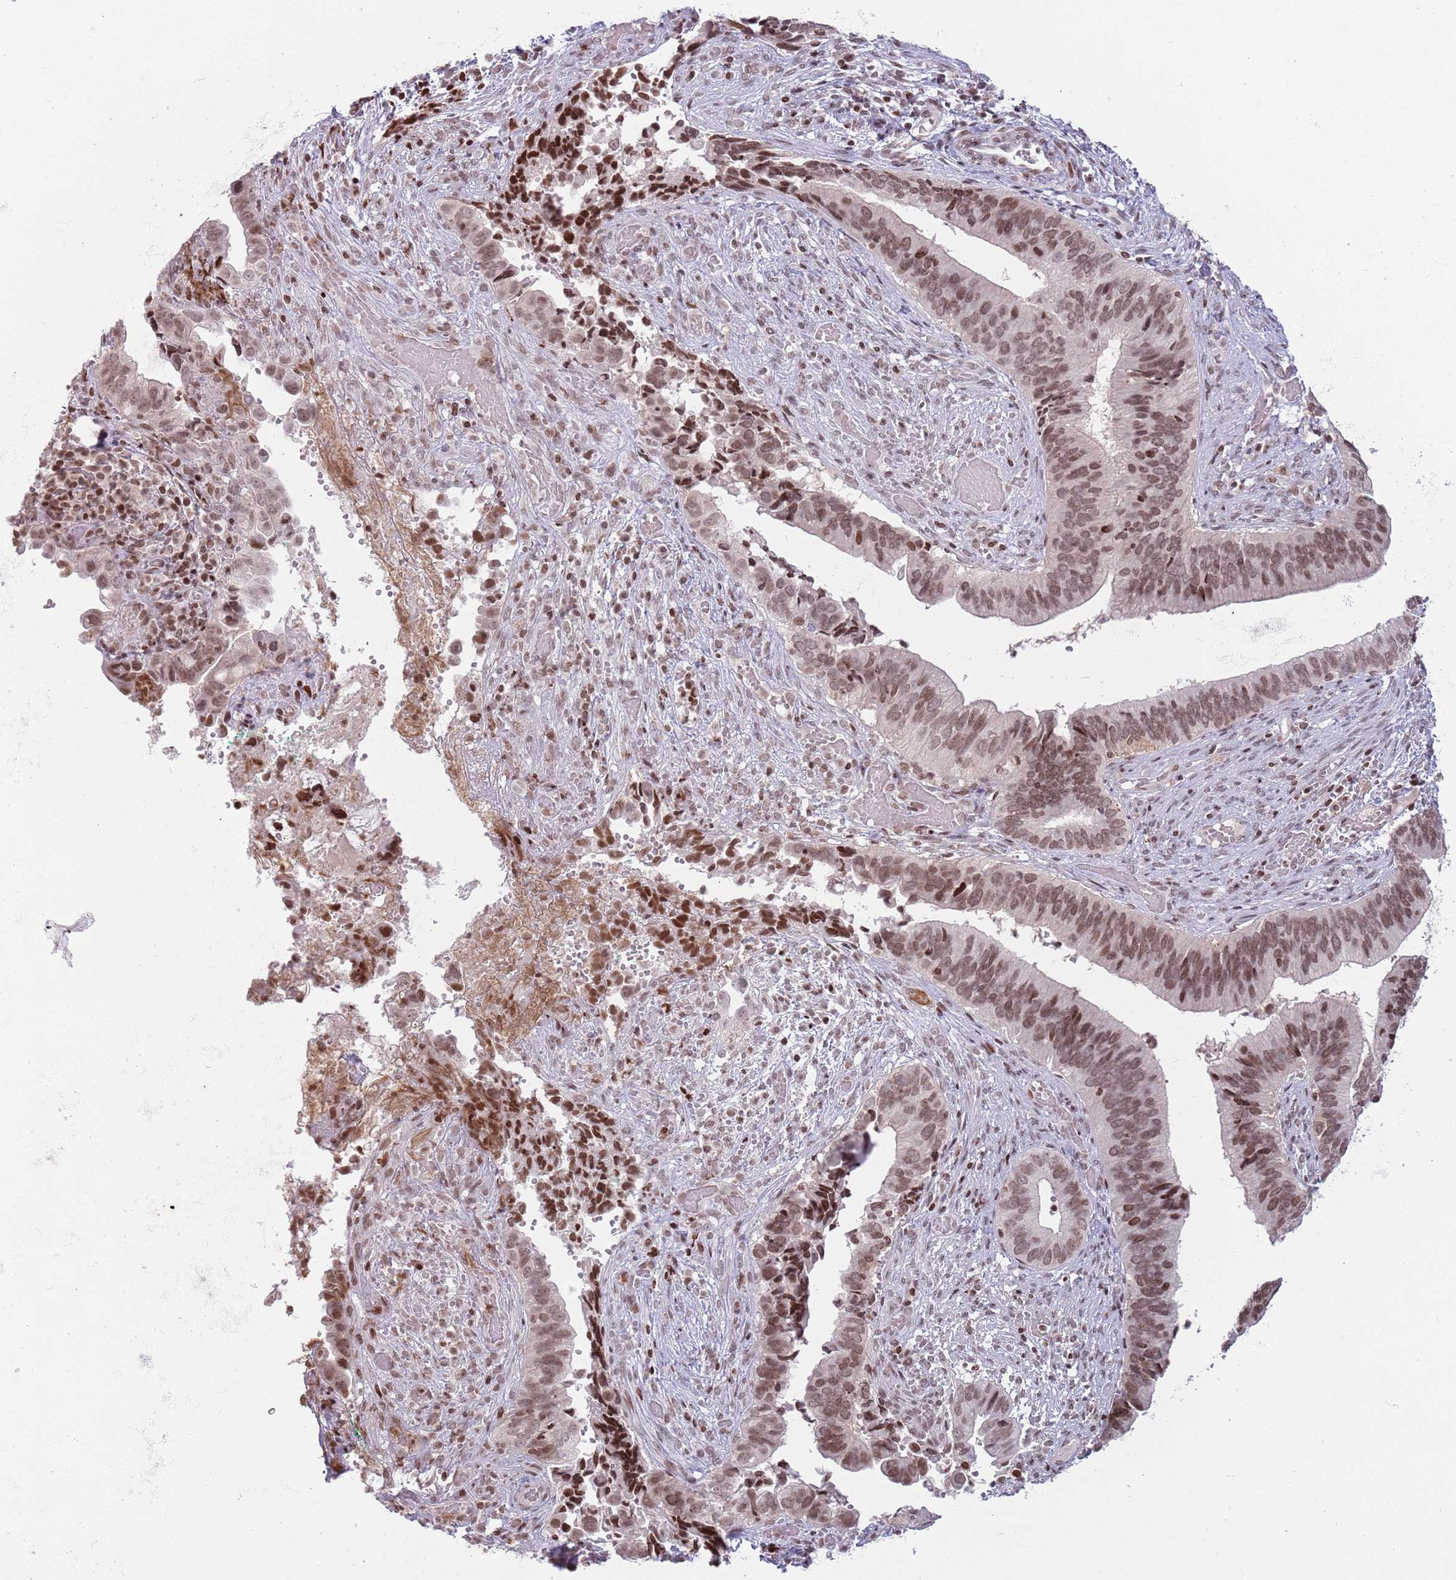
{"staining": {"intensity": "moderate", "quantity": ">75%", "location": "nuclear"}, "tissue": "cervical cancer", "cell_type": "Tumor cells", "image_type": "cancer", "snomed": [{"axis": "morphology", "description": "Adenocarcinoma, NOS"}, {"axis": "topography", "description": "Cervix"}], "caption": "Human cervical cancer (adenocarcinoma) stained with a protein marker shows moderate staining in tumor cells.", "gene": "SH3RF3", "patient": {"sex": "female", "age": 42}}